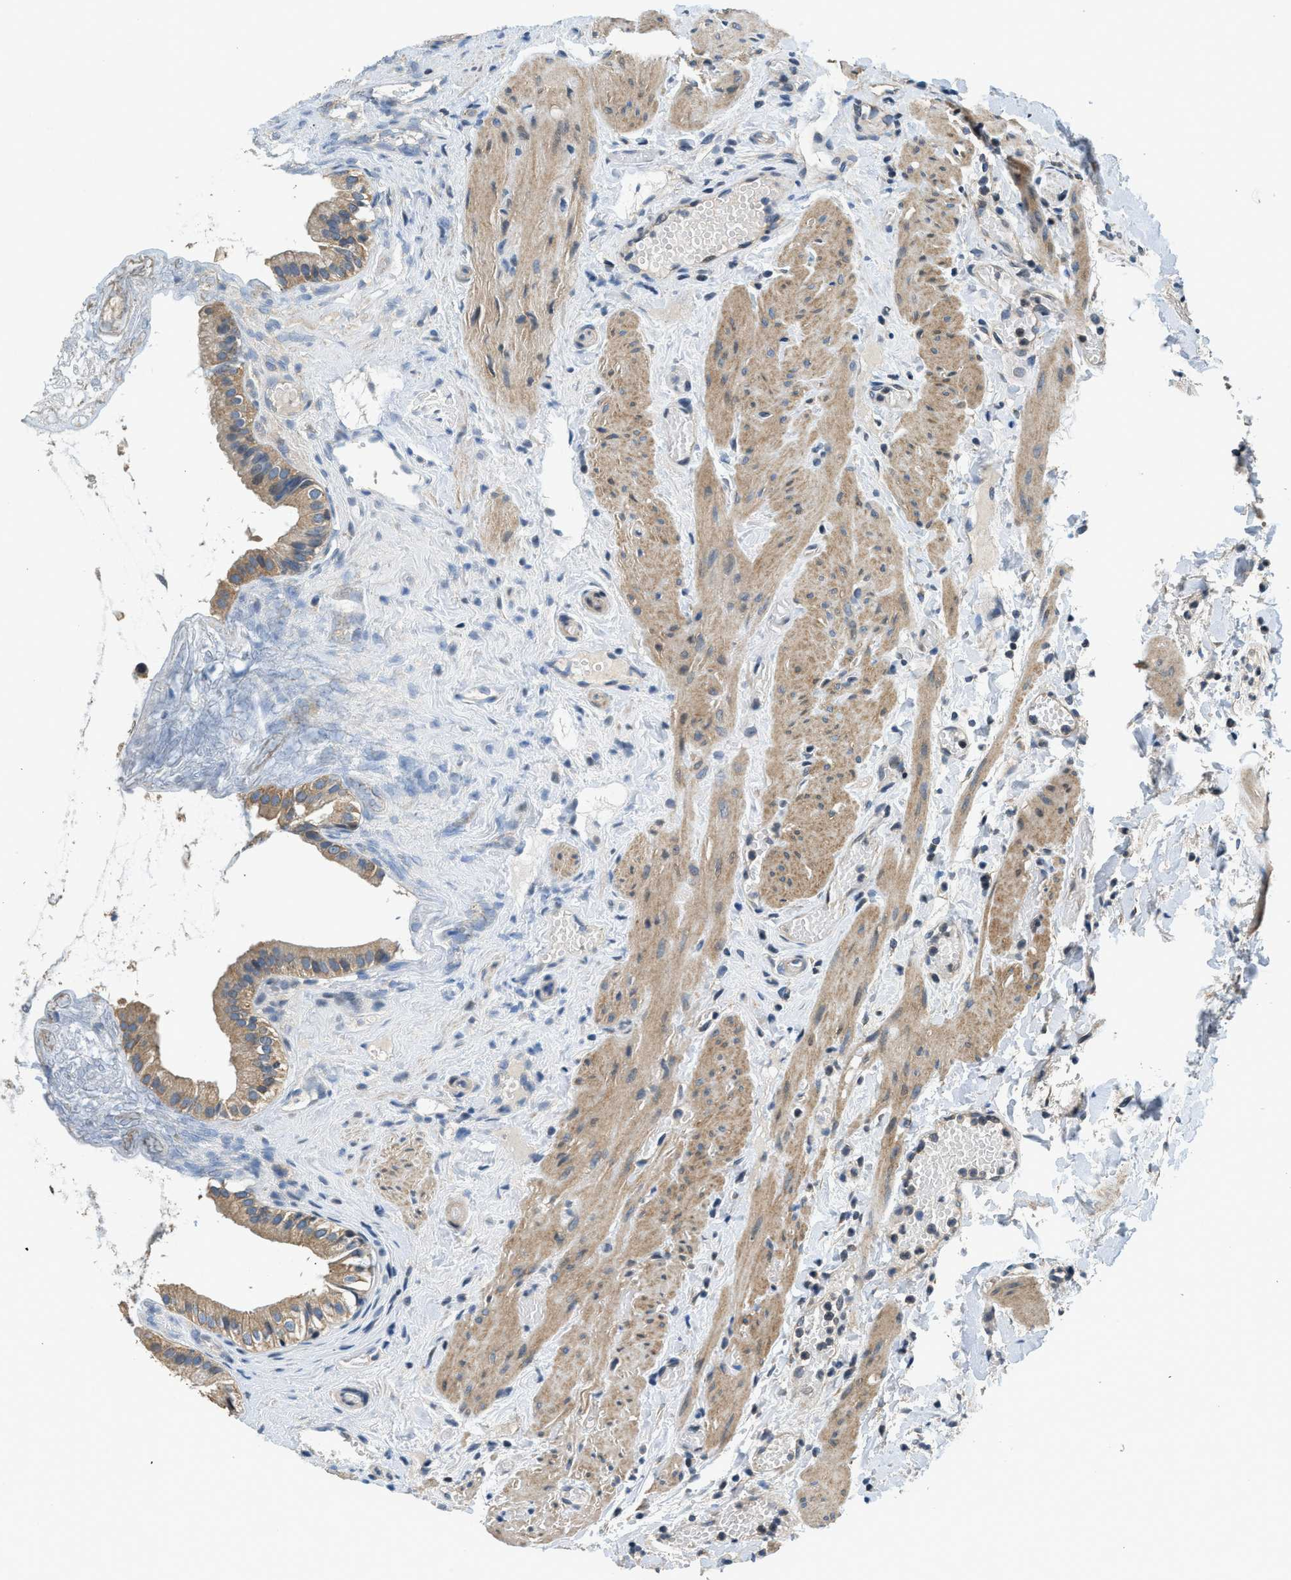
{"staining": {"intensity": "weak", "quantity": ">75%", "location": "cytoplasmic/membranous"}, "tissue": "gallbladder", "cell_type": "Glandular cells", "image_type": "normal", "snomed": [{"axis": "morphology", "description": "Normal tissue, NOS"}, {"axis": "topography", "description": "Gallbladder"}], "caption": "Glandular cells reveal low levels of weak cytoplasmic/membranous expression in about >75% of cells in normal gallbladder. The staining was performed using DAB to visualize the protein expression in brown, while the nuclei were stained in blue with hematoxylin (Magnification: 20x).", "gene": "SSH2", "patient": {"sex": "female", "age": 26}}